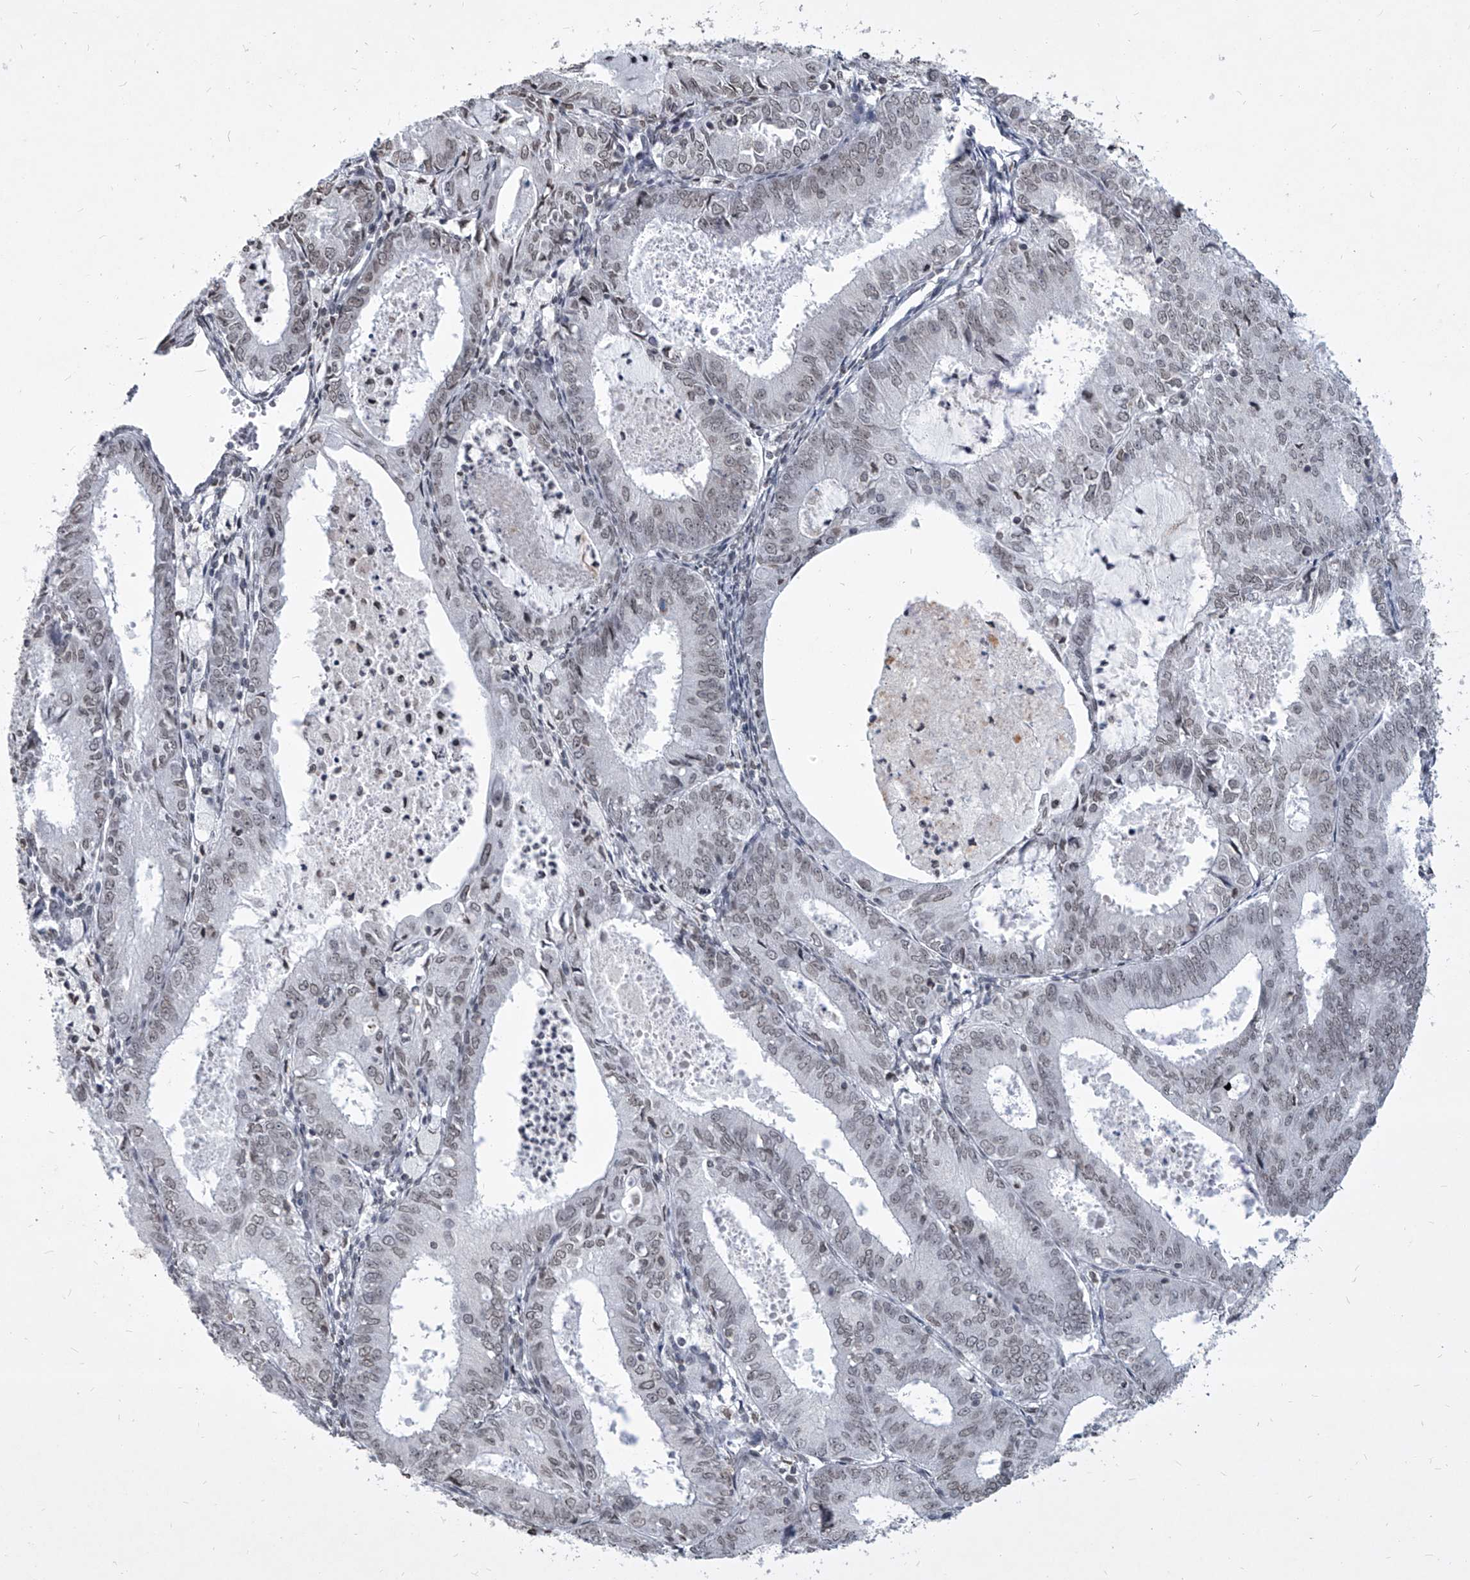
{"staining": {"intensity": "weak", "quantity": "<25%", "location": "nuclear"}, "tissue": "endometrial cancer", "cell_type": "Tumor cells", "image_type": "cancer", "snomed": [{"axis": "morphology", "description": "Adenocarcinoma, NOS"}, {"axis": "topography", "description": "Endometrium"}], "caption": "Immunohistochemical staining of human endometrial cancer (adenocarcinoma) reveals no significant positivity in tumor cells. (DAB (3,3'-diaminobenzidine) immunohistochemistry, high magnification).", "gene": "PPIL4", "patient": {"sex": "female", "age": 57}}